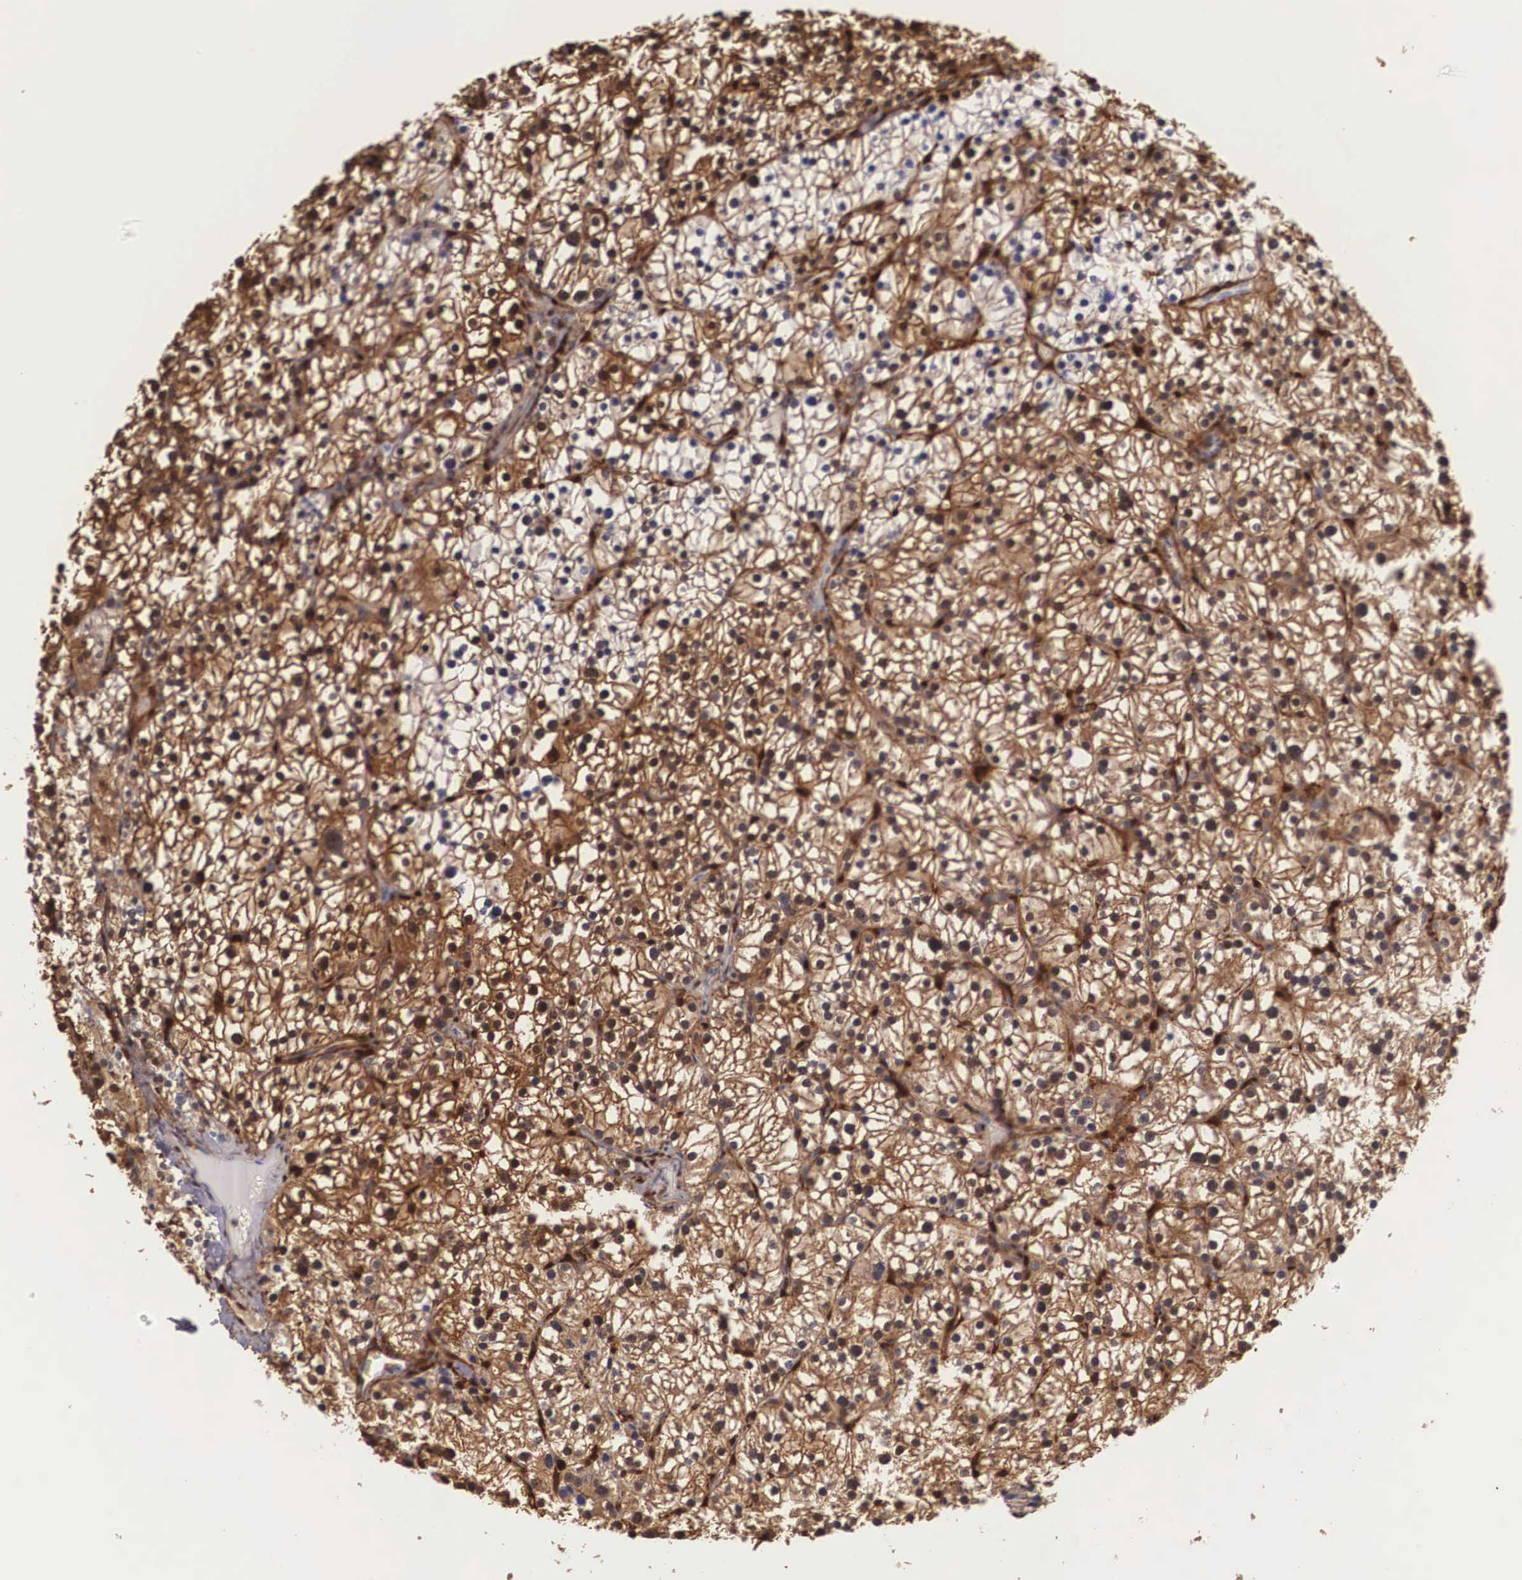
{"staining": {"intensity": "moderate", "quantity": ">75%", "location": "cytoplasmic/membranous,nuclear"}, "tissue": "parathyroid gland", "cell_type": "Glandular cells", "image_type": "normal", "snomed": [{"axis": "morphology", "description": "Normal tissue, NOS"}, {"axis": "topography", "description": "Parathyroid gland"}], "caption": "A brown stain highlights moderate cytoplasmic/membranous,nuclear expression of a protein in glandular cells of normal human parathyroid gland.", "gene": "LGALS1", "patient": {"sex": "female", "age": 54}}